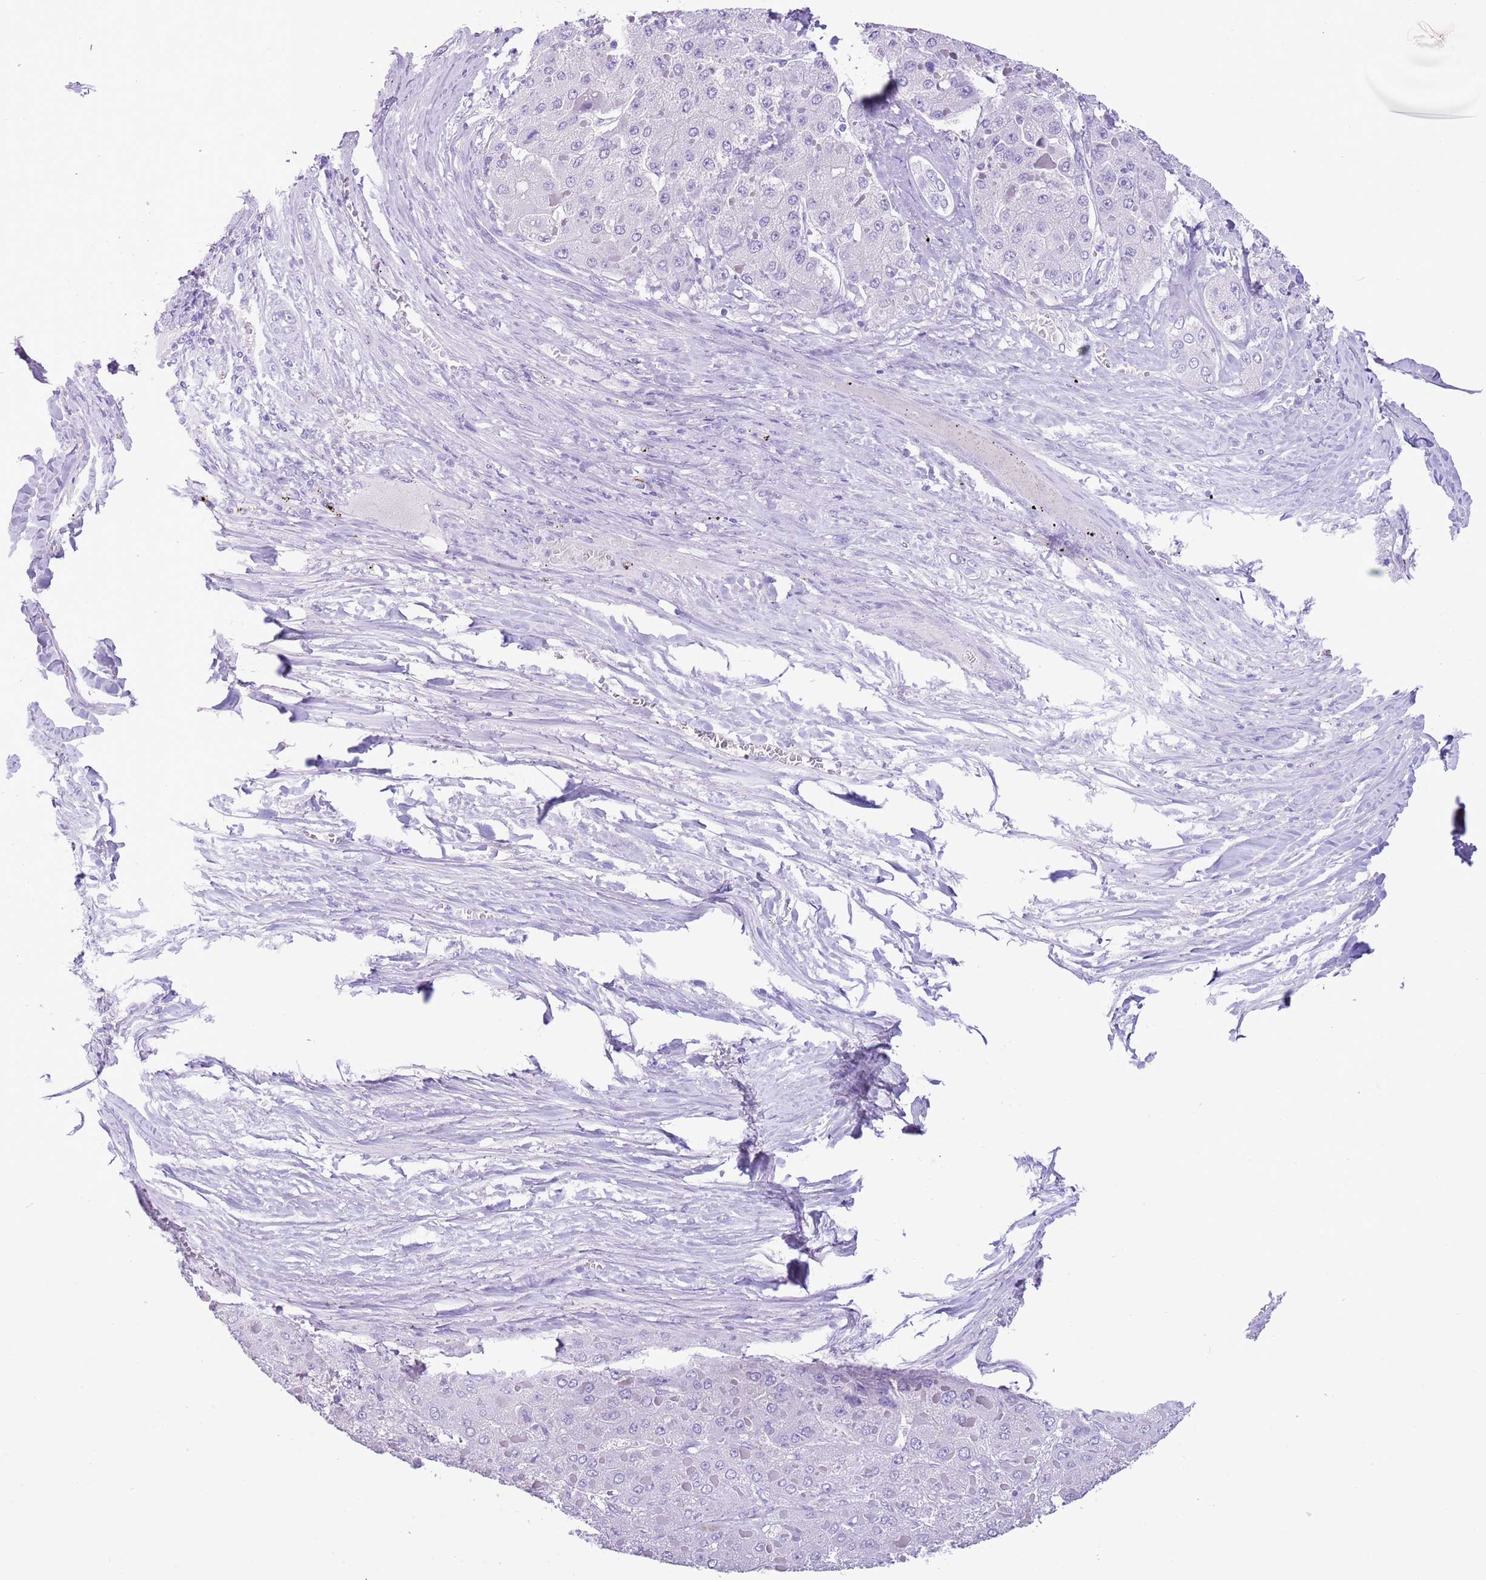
{"staining": {"intensity": "negative", "quantity": "none", "location": "none"}, "tissue": "liver cancer", "cell_type": "Tumor cells", "image_type": "cancer", "snomed": [{"axis": "morphology", "description": "Carcinoma, Hepatocellular, NOS"}, {"axis": "topography", "description": "Liver"}], "caption": "DAB immunohistochemical staining of liver hepatocellular carcinoma demonstrates no significant staining in tumor cells.", "gene": "TBC1D10B", "patient": {"sex": "female", "age": 73}}